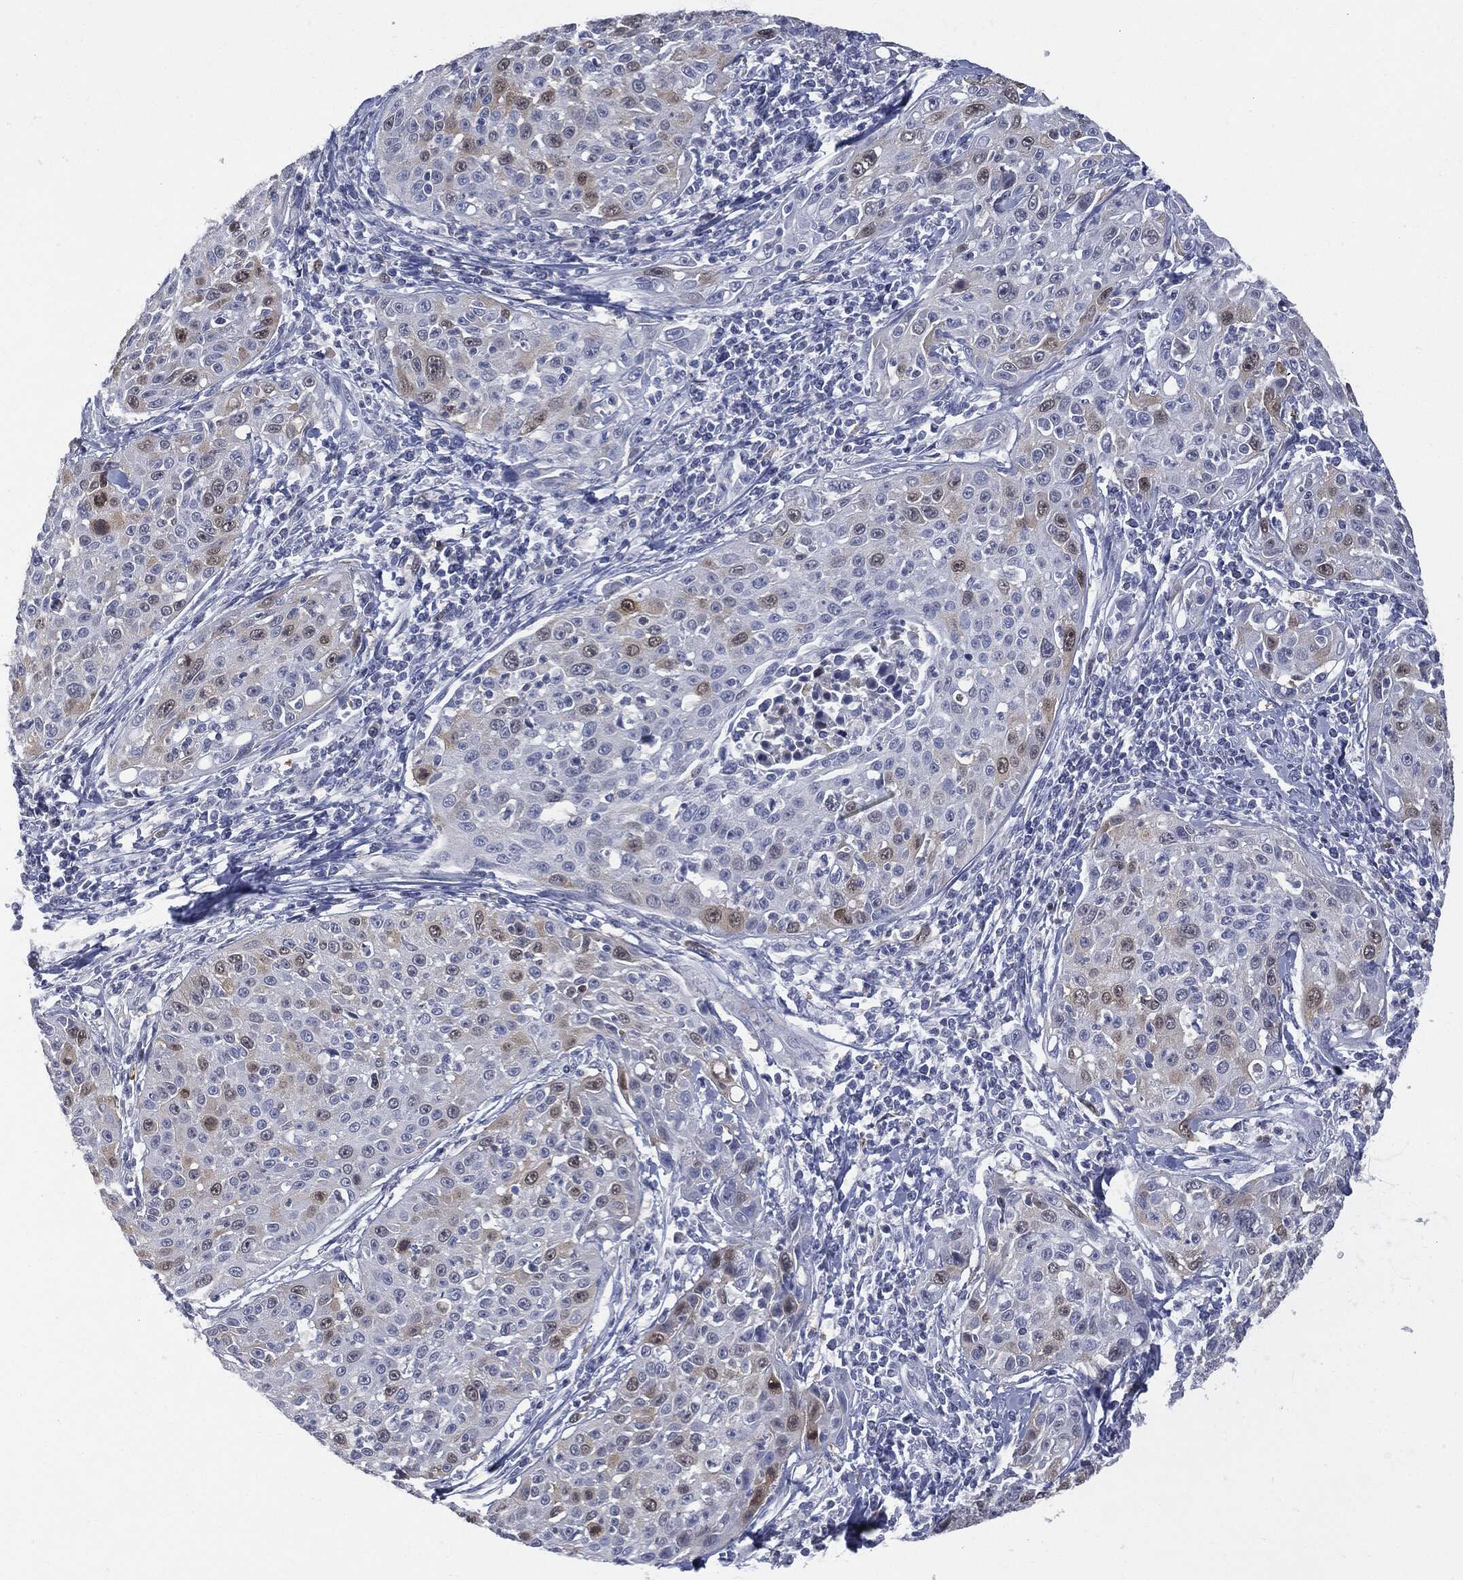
{"staining": {"intensity": "moderate", "quantity": "<25%", "location": "cytoplasmic/membranous"}, "tissue": "cervical cancer", "cell_type": "Tumor cells", "image_type": "cancer", "snomed": [{"axis": "morphology", "description": "Squamous cell carcinoma, NOS"}, {"axis": "topography", "description": "Cervix"}], "caption": "A photomicrograph of cervical cancer stained for a protein demonstrates moderate cytoplasmic/membranous brown staining in tumor cells. (IHC, brightfield microscopy, high magnification).", "gene": "UBE2C", "patient": {"sex": "female", "age": 26}}